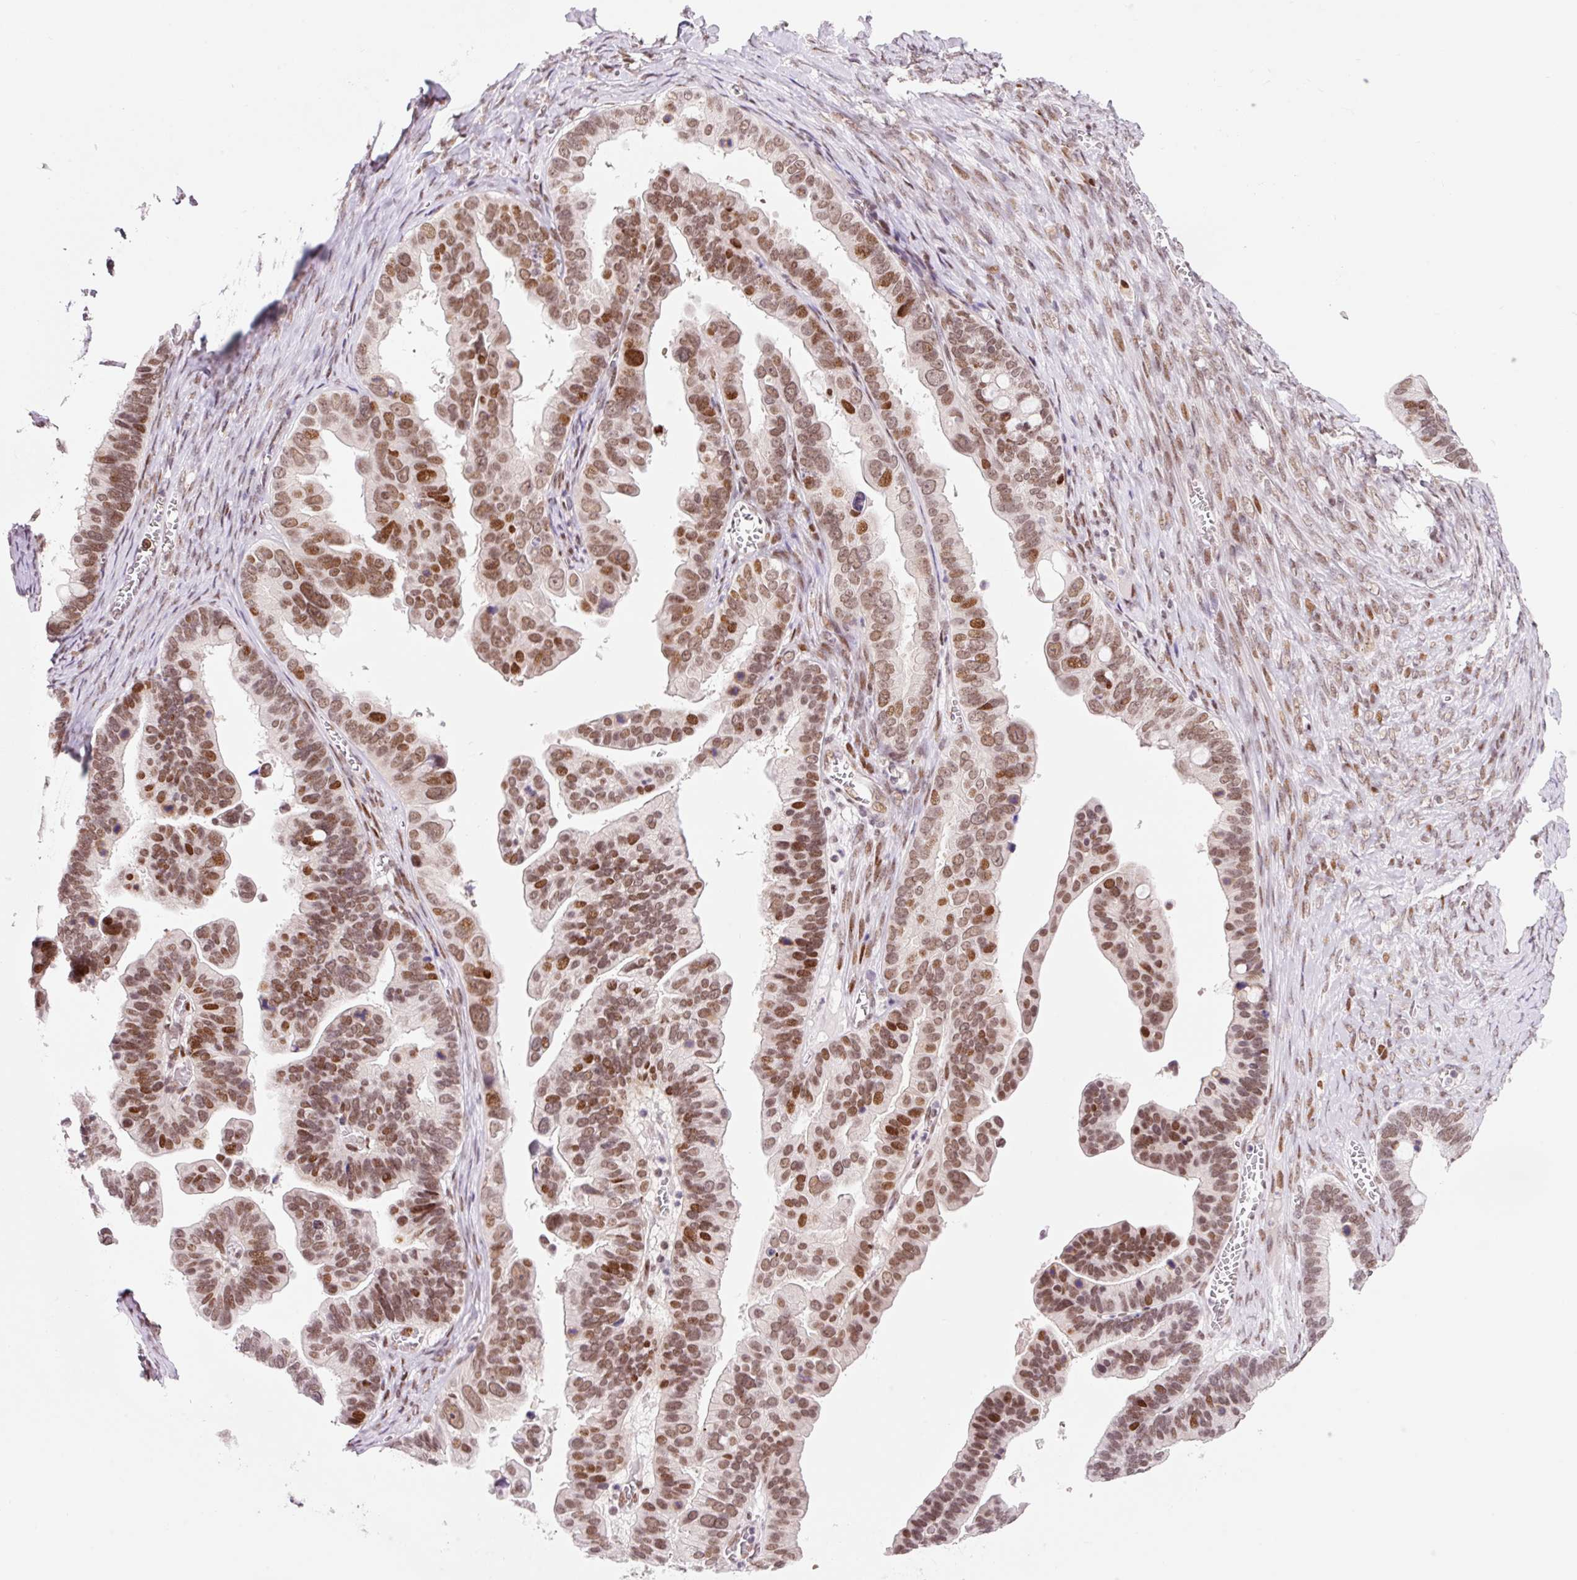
{"staining": {"intensity": "moderate", "quantity": ">75%", "location": "nuclear"}, "tissue": "ovarian cancer", "cell_type": "Tumor cells", "image_type": "cancer", "snomed": [{"axis": "morphology", "description": "Cystadenocarcinoma, serous, NOS"}, {"axis": "topography", "description": "Ovary"}], "caption": "This photomicrograph exhibits immunohistochemistry (IHC) staining of human serous cystadenocarcinoma (ovarian), with medium moderate nuclear expression in approximately >75% of tumor cells.", "gene": "CCNL2", "patient": {"sex": "female", "age": 56}}